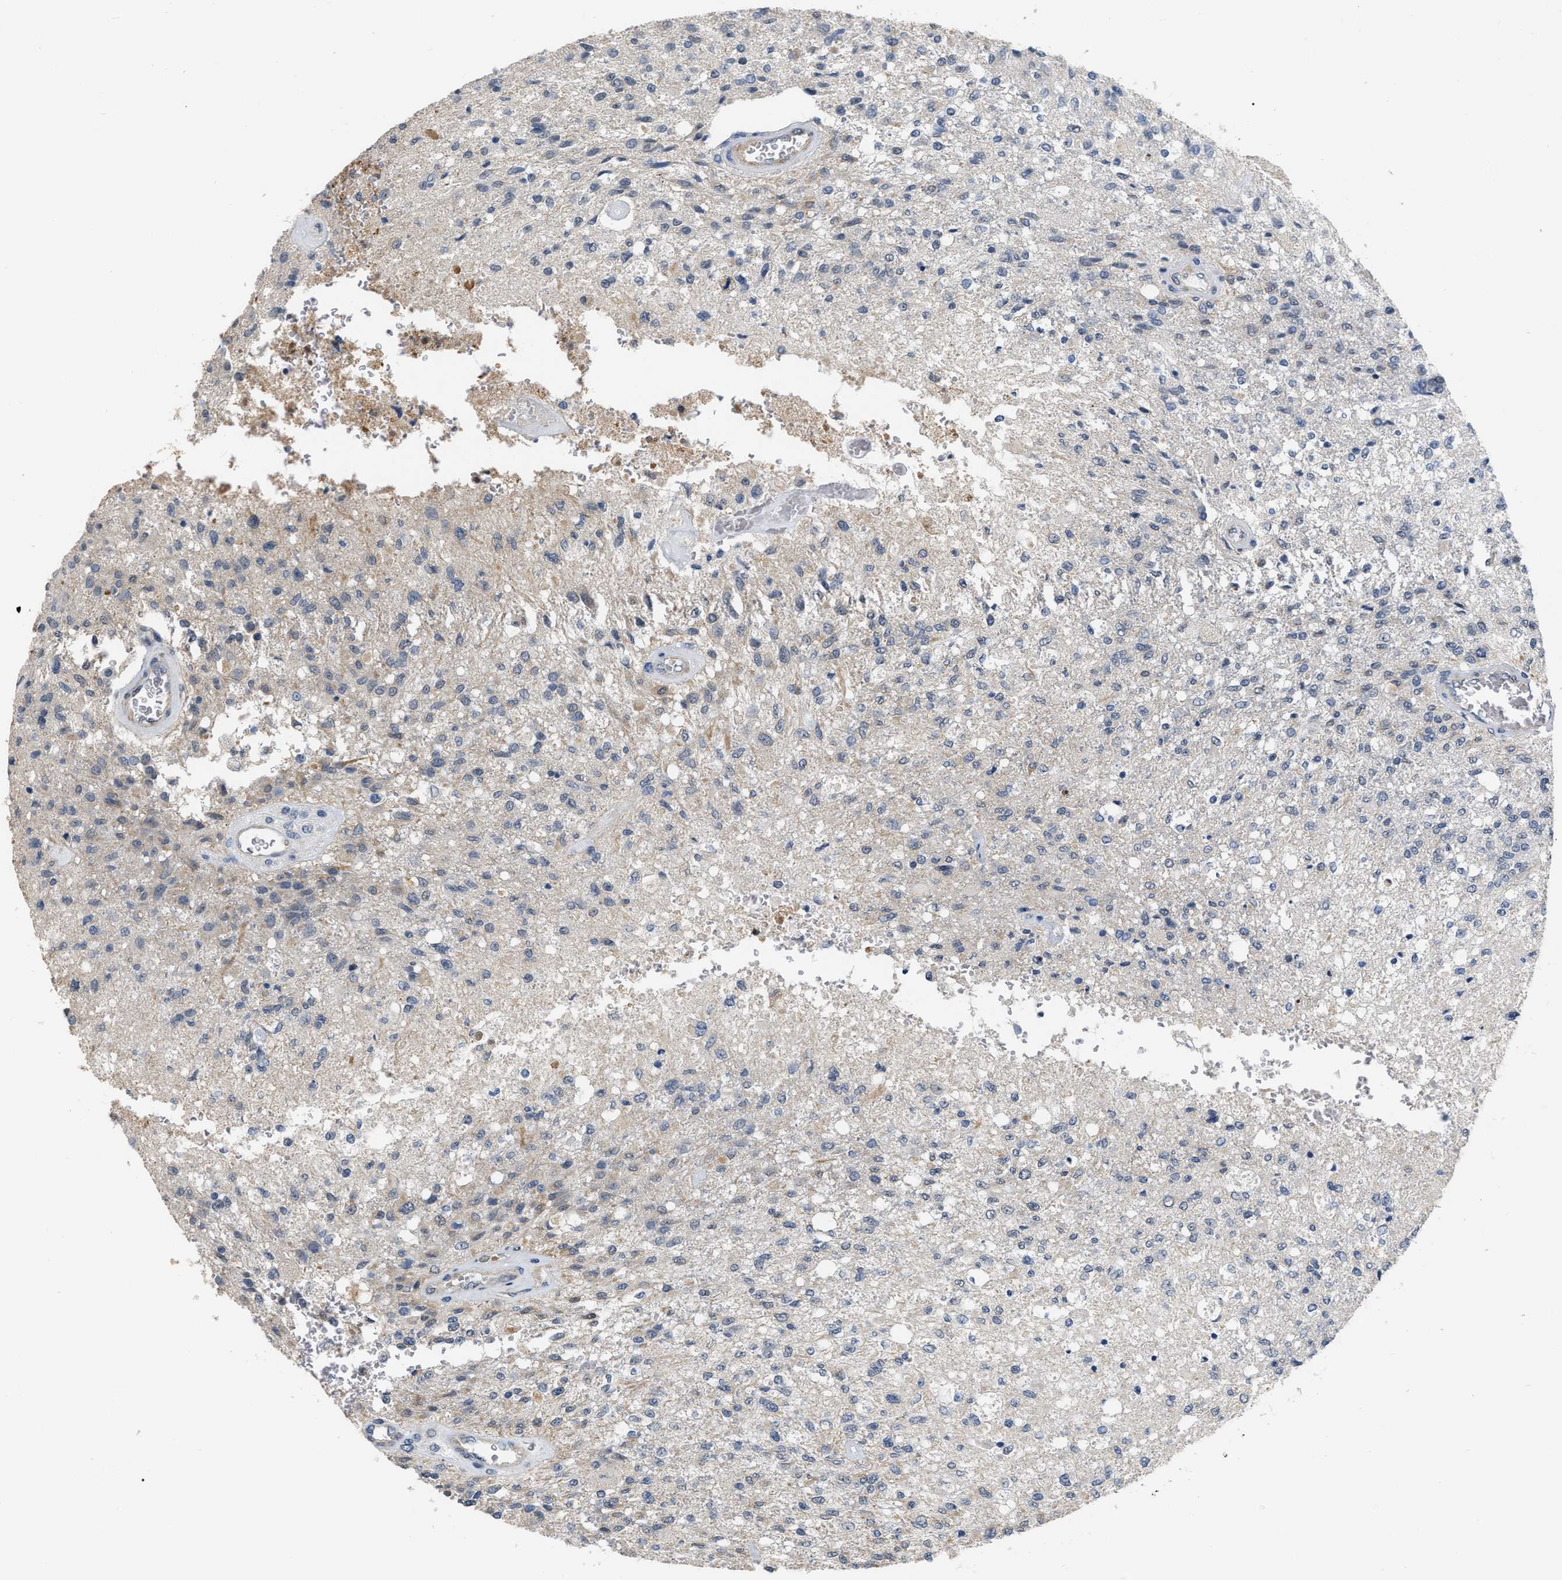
{"staining": {"intensity": "negative", "quantity": "none", "location": "none"}, "tissue": "glioma", "cell_type": "Tumor cells", "image_type": "cancer", "snomed": [{"axis": "morphology", "description": "Normal tissue, NOS"}, {"axis": "morphology", "description": "Glioma, malignant, High grade"}, {"axis": "topography", "description": "Cerebral cortex"}], "caption": "High power microscopy histopathology image of an immunohistochemistry micrograph of malignant high-grade glioma, revealing no significant expression in tumor cells.", "gene": "RUVBL1", "patient": {"sex": "male", "age": 77}}